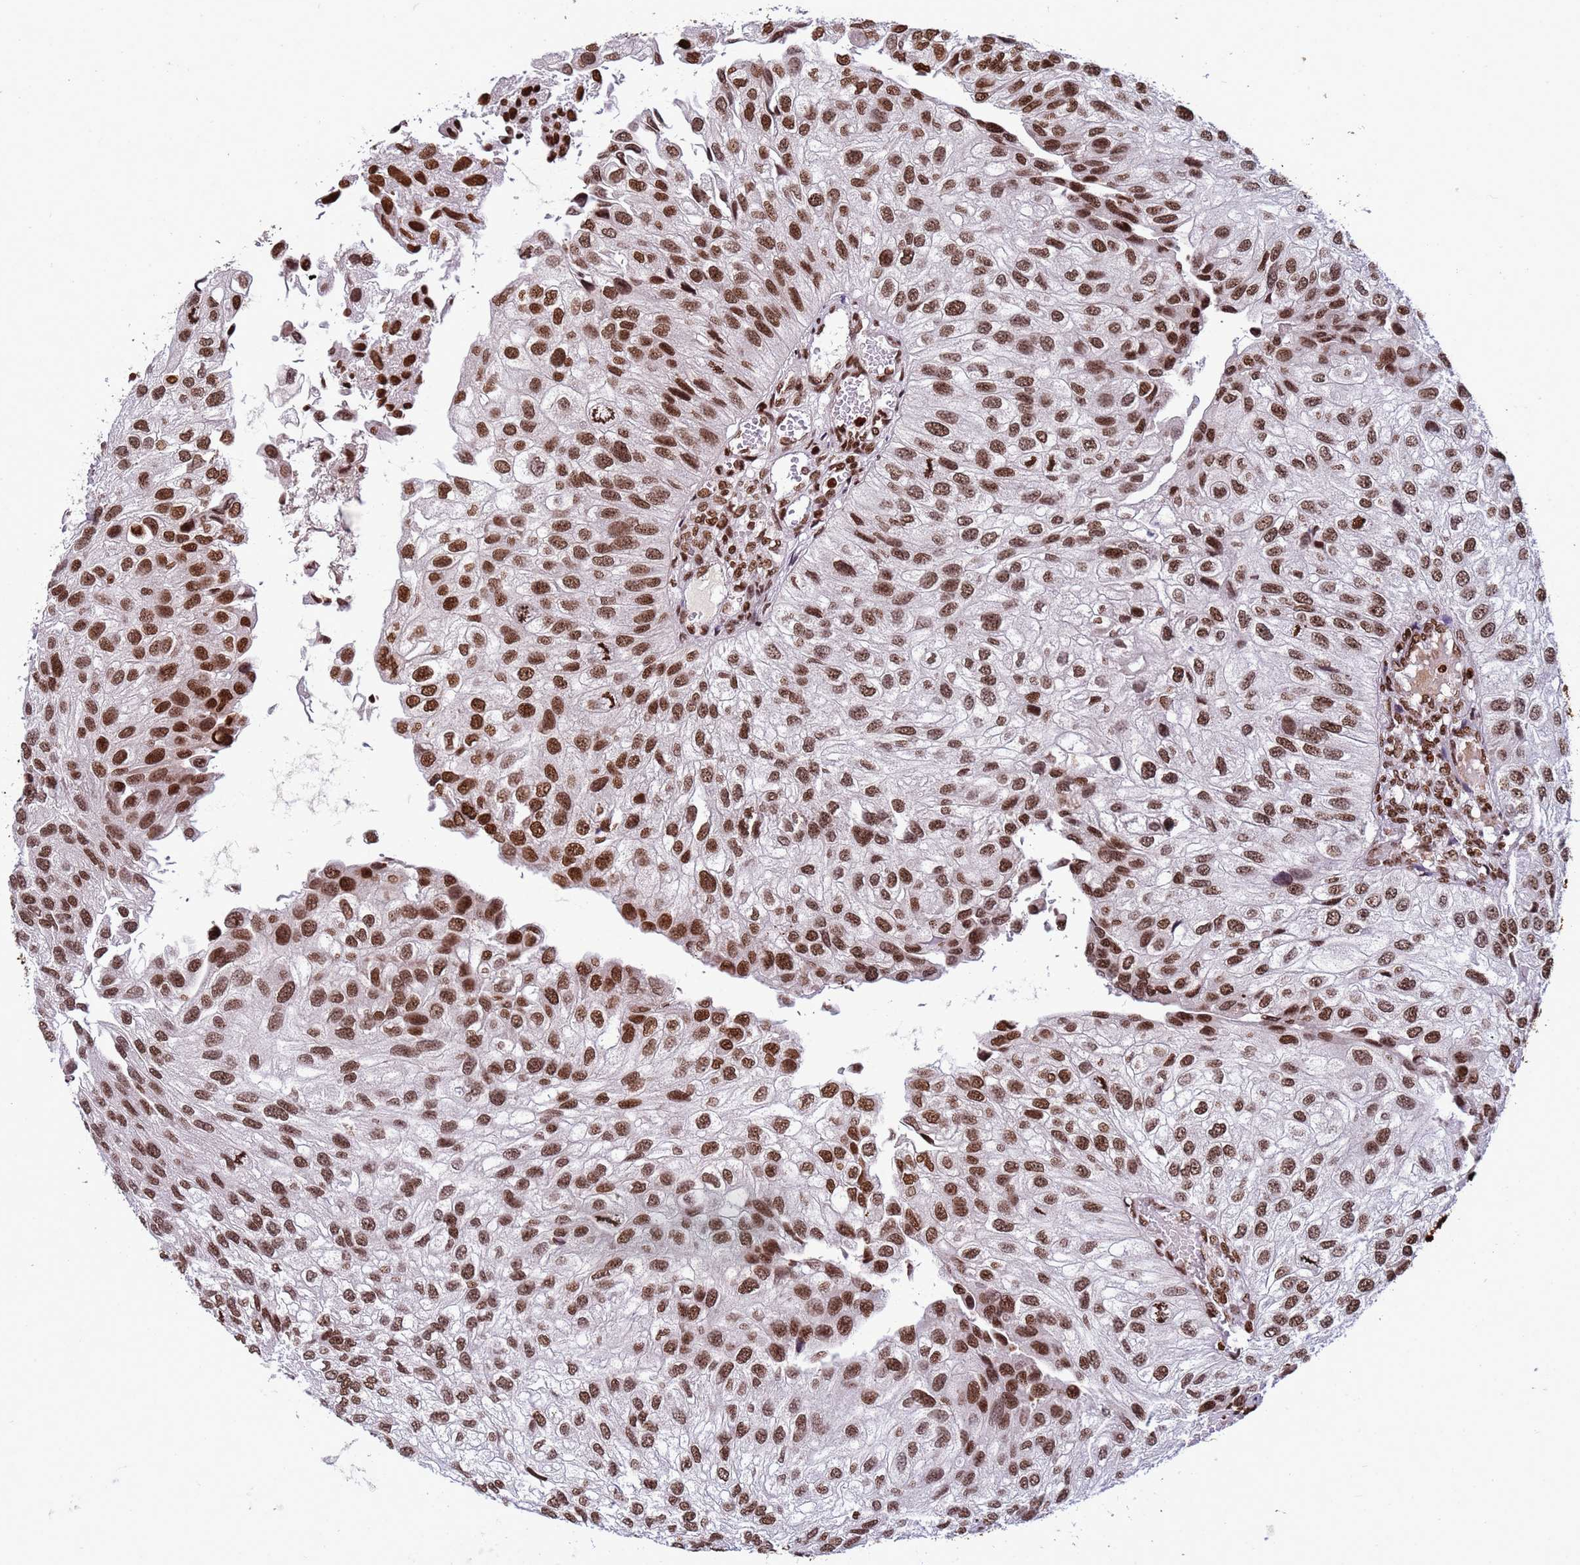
{"staining": {"intensity": "strong", "quantity": ">75%", "location": "nuclear"}, "tissue": "urothelial cancer", "cell_type": "Tumor cells", "image_type": "cancer", "snomed": [{"axis": "morphology", "description": "Urothelial carcinoma, Low grade"}, {"axis": "topography", "description": "Urinary bladder"}], "caption": "Immunohistochemical staining of human low-grade urothelial carcinoma exhibits high levels of strong nuclear protein staining in about >75% of tumor cells. (DAB IHC with brightfield microscopy, high magnification).", "gene": "H3-3B", "patient": {"sex": "female", "age": 89}}